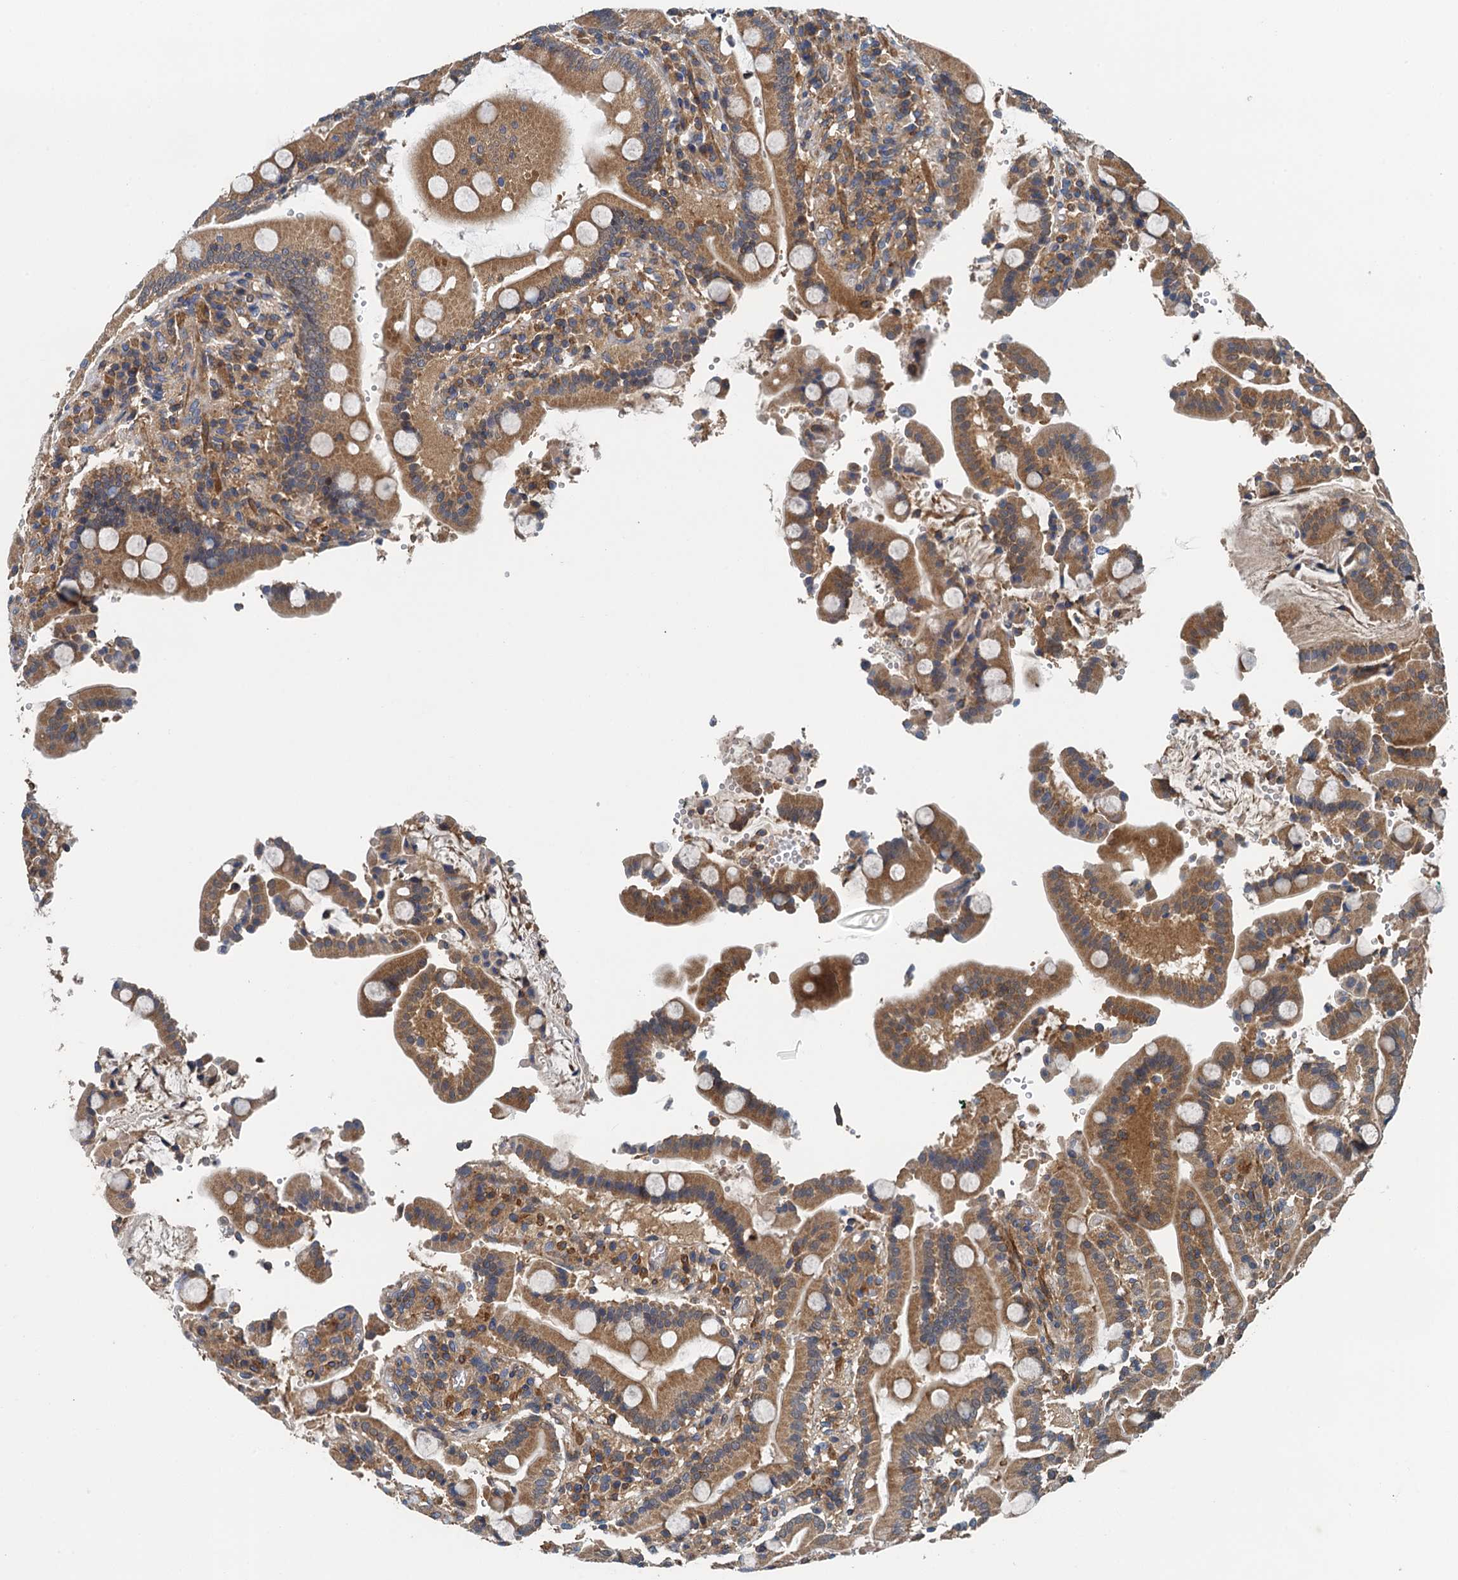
{"staining": {"intensity": "moderate", "quantity": ">75%", "location": "cytoplasmic/membranous"}, "tissue": "duodenum", "cell_type": "Glandular cells", "image_type": "normal", "snomed": [{"axis": "morphology", "description": "Normal tissue, NOS"}, {"axis": "topography", "description": "Small intestine, NOS"}], "caption": "Immunohistochemistry (IHC) of unremarkable human duodenum reveals medium levels of moderate cytoplasmic/membranous staining in approximately >75% of glandular cells.", "gene": "PPP1R14D", "patient": {"sex": "female", "age": 71}}